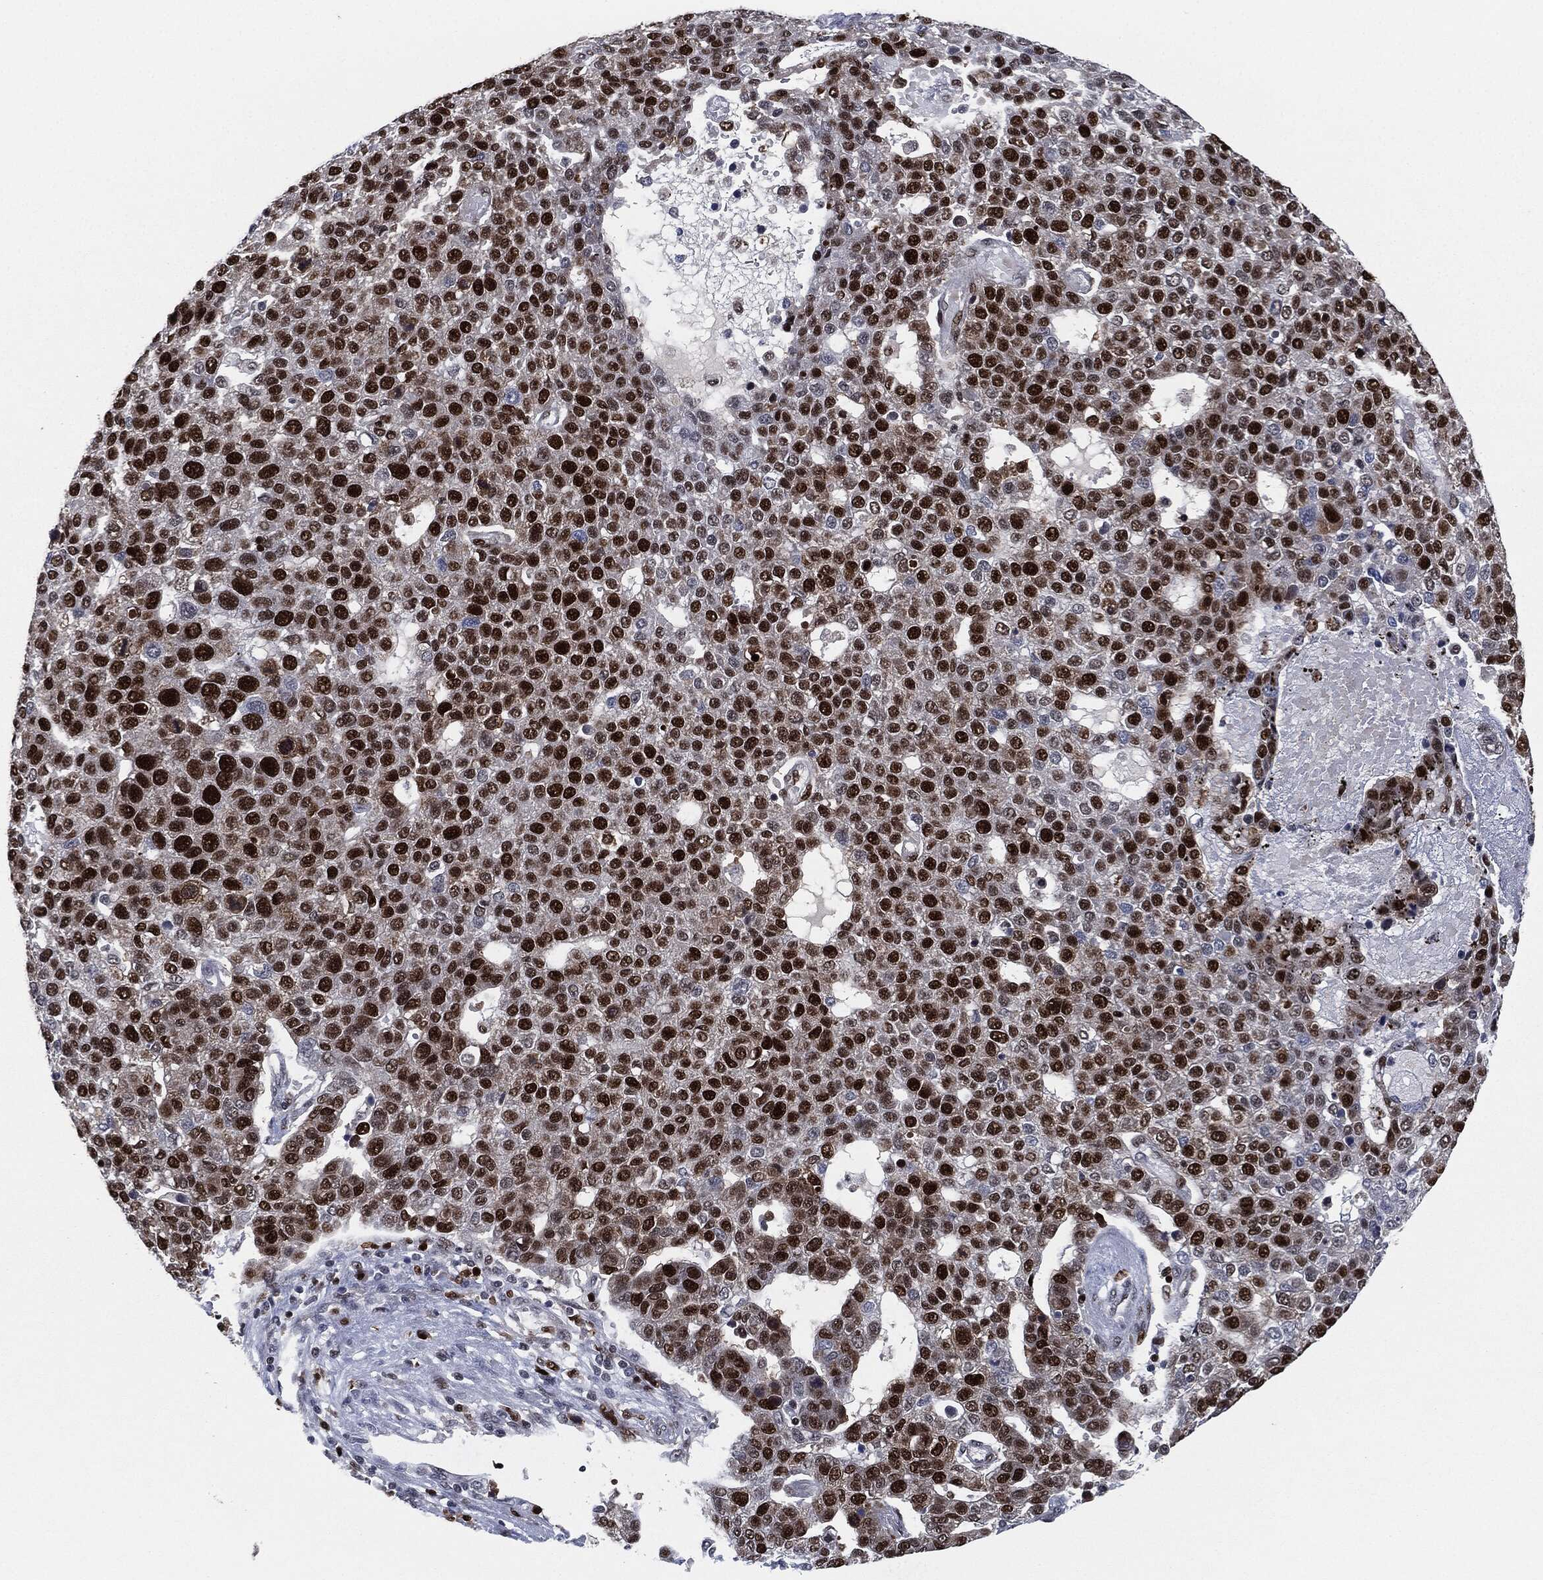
{"staining": {"intensity": "strong", "quantity": ">75%", "location": "nuclear"}, "tissue": "pancreatic cancer", "cell_type": "Tumor cells", "image_type": "cancer", "snomed": [{"axis": "morphology", "description": "Adenocarcinoma, NOS"}, {"axis": "topography", "description": "Pancreas"}], "caption": "Adenocarcinoma (pancreatic) stained with DAB (3,3'-diaminobenzidine) IHC displays high levels of strong nuclear expression in approximately >75% of tumor cells. The staining was performed using DAB (3,3'-diaminobenzidine) to visualize the protein expression in brown, while the nuclei were stained in blue with hematoxylin (Magnification: 20x).", "gene": "PCNA", "patient": {"sex": "female", "age": 61}}